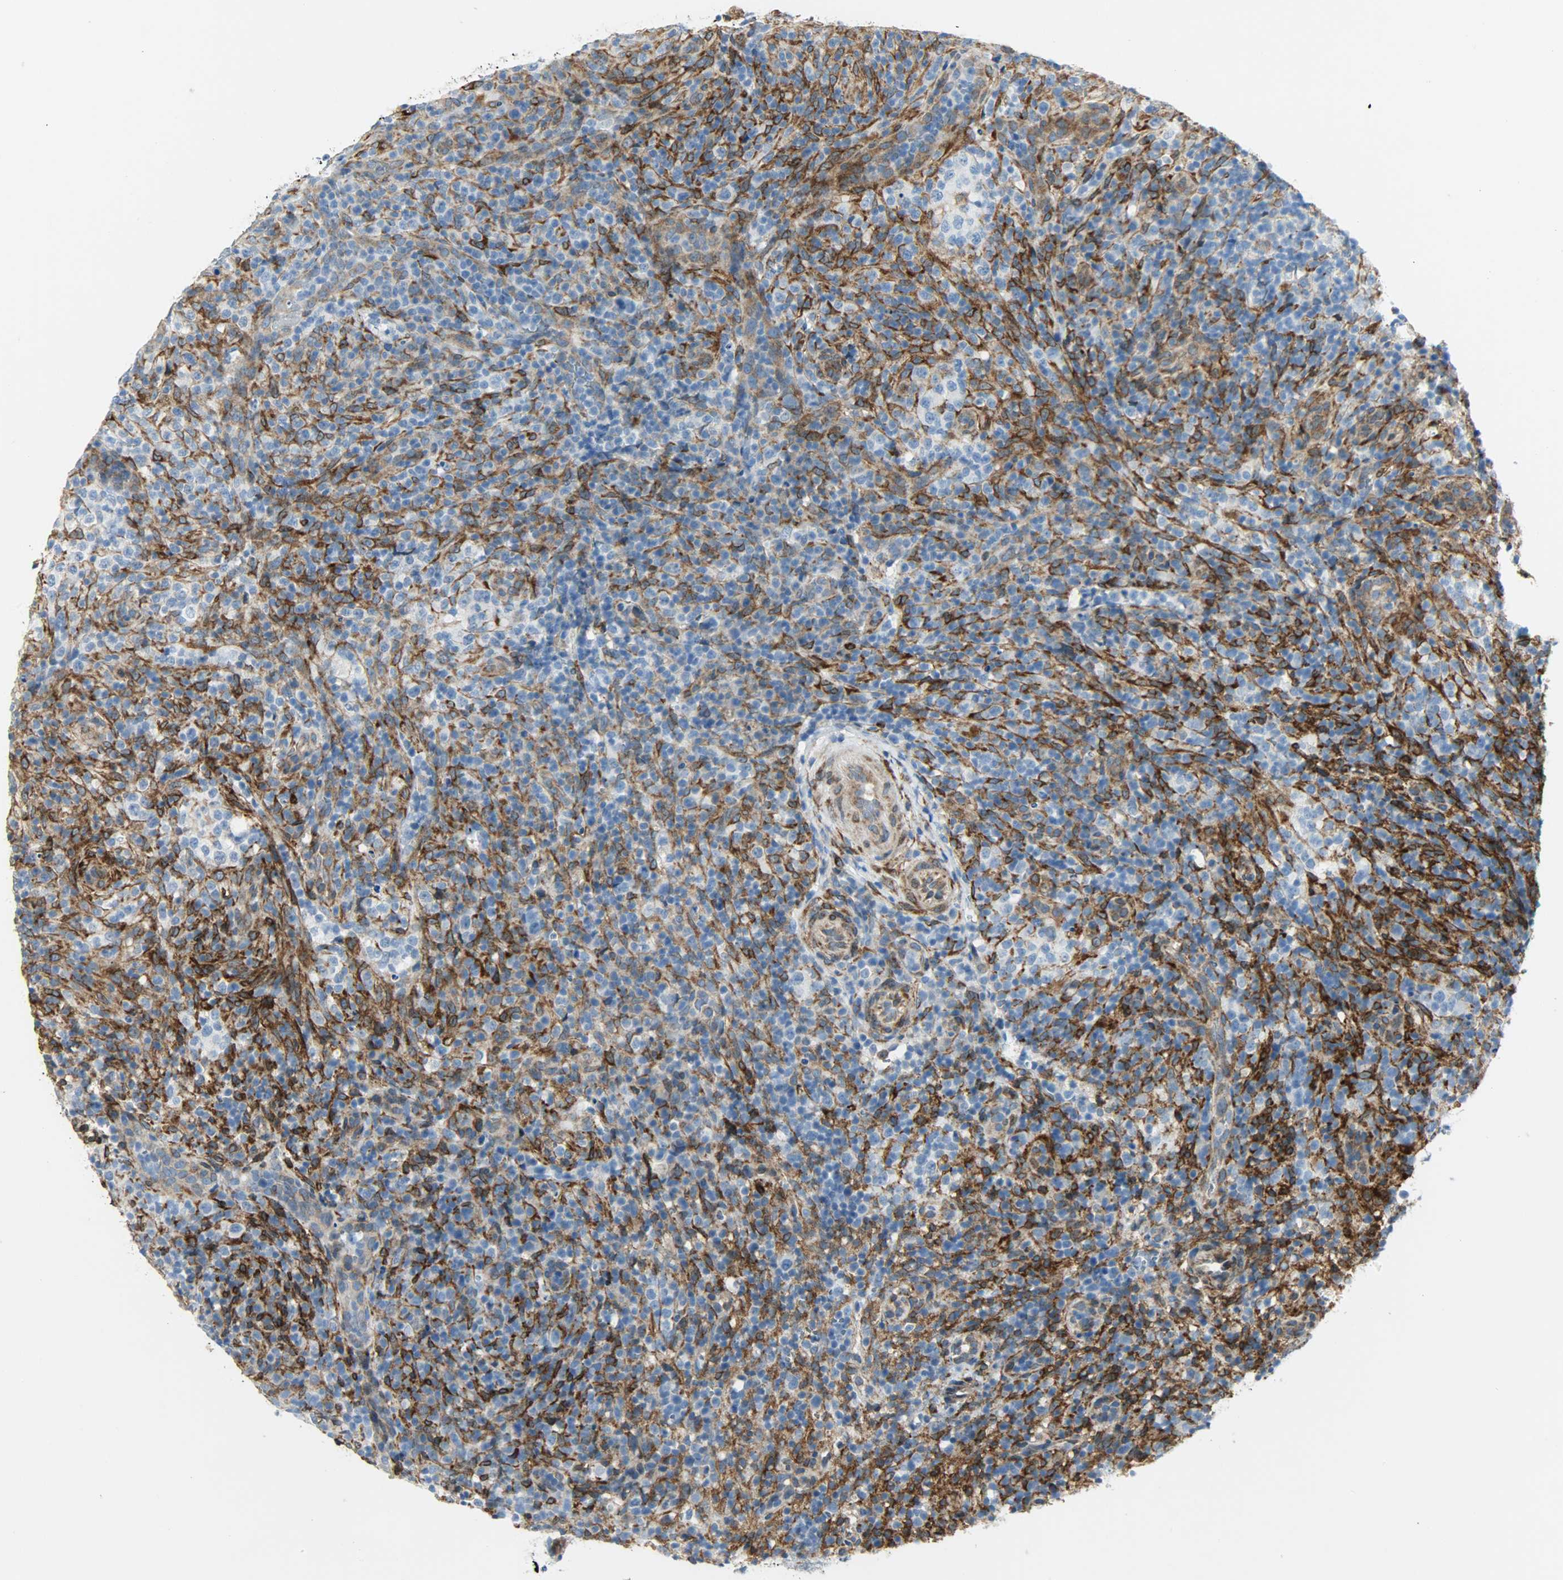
{"staining": {"intensity": "negative", "quantity": "none", "location": "none"}, "tissue": "lymphoma", "cell_type": "Tumor cells", "image_type": "cancer", "snomed": [{"axis": "morphology", "description": "Malignant lymphoma, non-Hodgkin's type, High grade"}, {"axis": "topography", "description": "Lymph node"}], "caption": "IHC photomicrograph of human lymphoma stained for a protein (brown), which displays no staining in tumor cells.", "gene": "PKD2", "patient": {"sex": "female", "age": 76}}